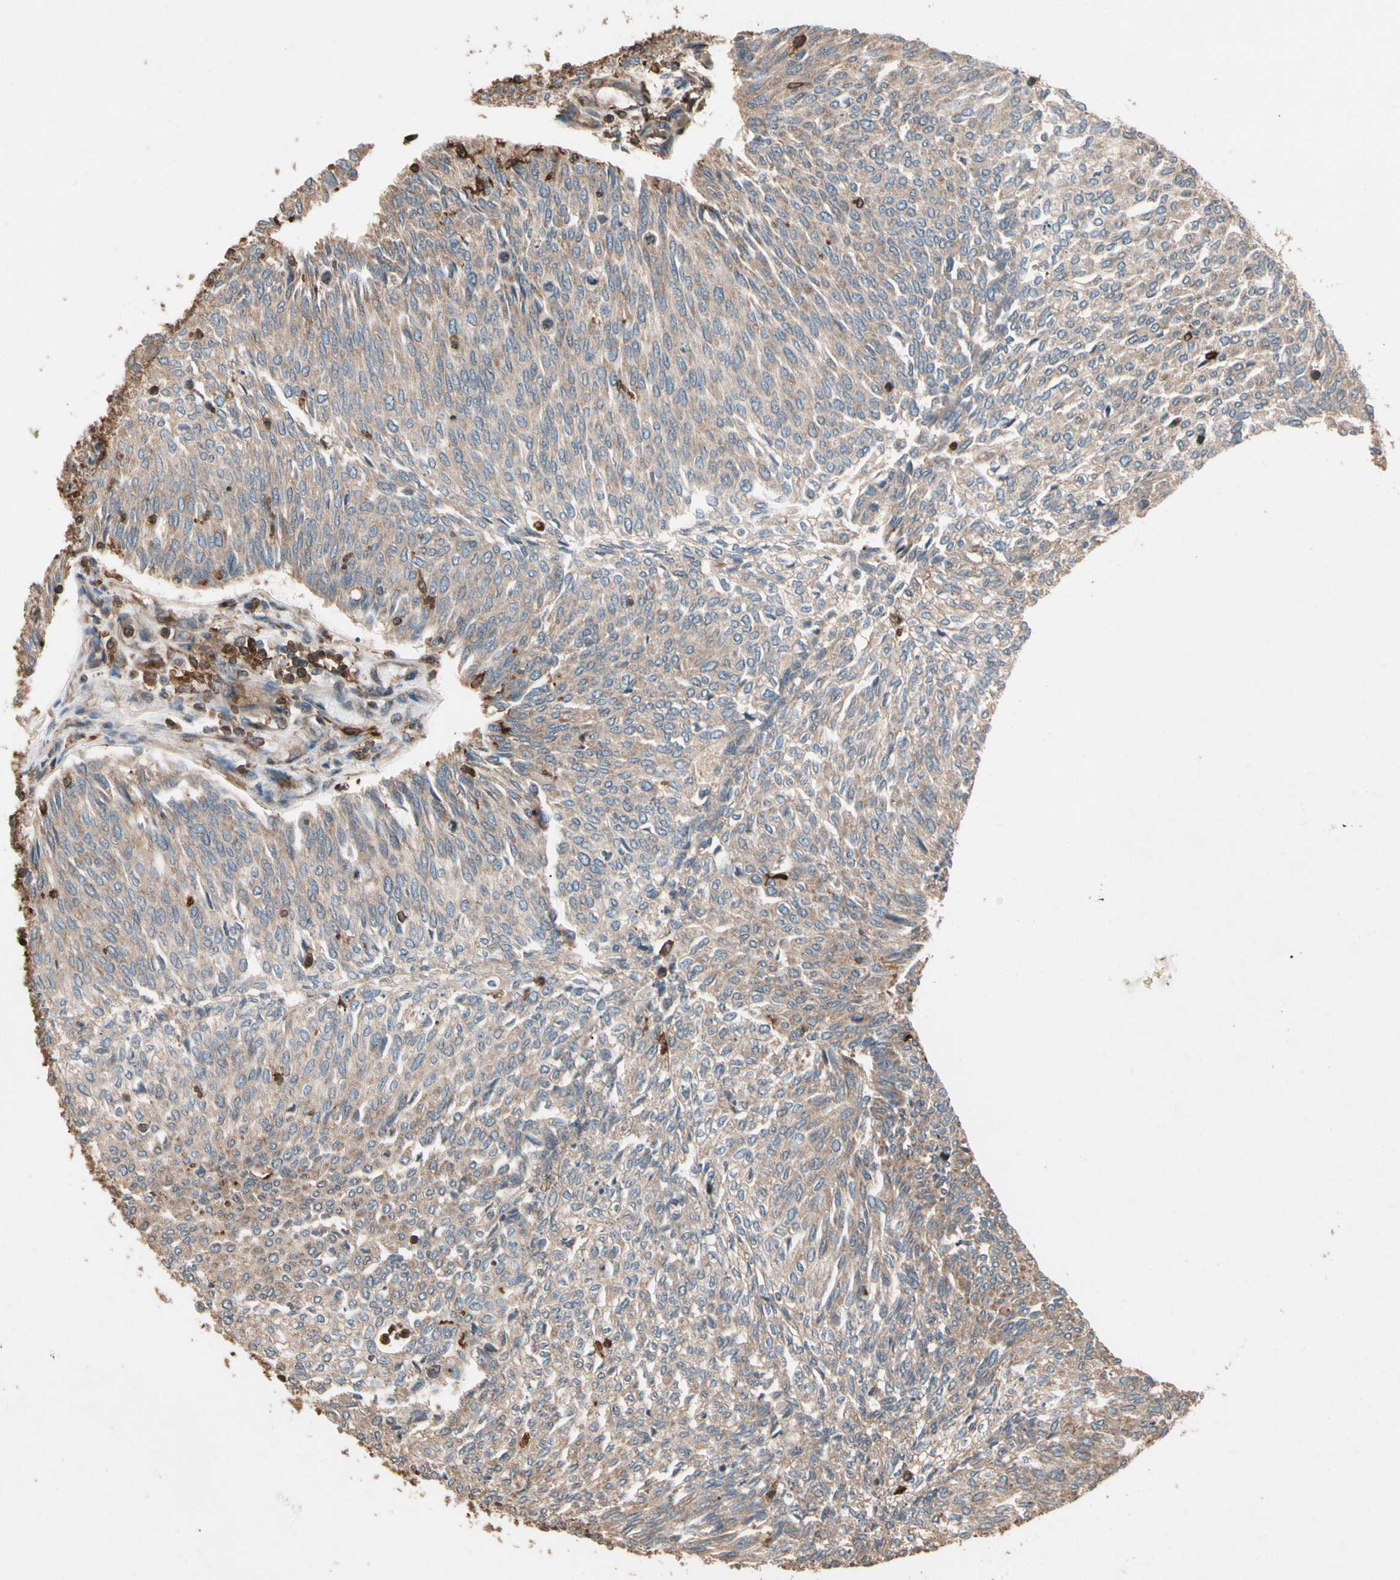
{"staining": {"intensity": "moderate", "quantity": ">75%", "location": "cytoplasmic/membranous"}, "tissue": "urothelial cancer", "cell_type": "Tumor cells", "image_type": "cancer", "snomed": [{"axis": "morphology", "description": "Urothelial carcinoma, Low grade"}, {"axis": "topography", "description": "Urinary bladder"}], "caption": "This image shows immunohistochemistry staining of urothelial cancer, with medium moderate cytoplasmic/membranous expression in about >75% of tumor cells.", "gene": "AGBL2", "patient": {"sex": "female", "age": 79}}